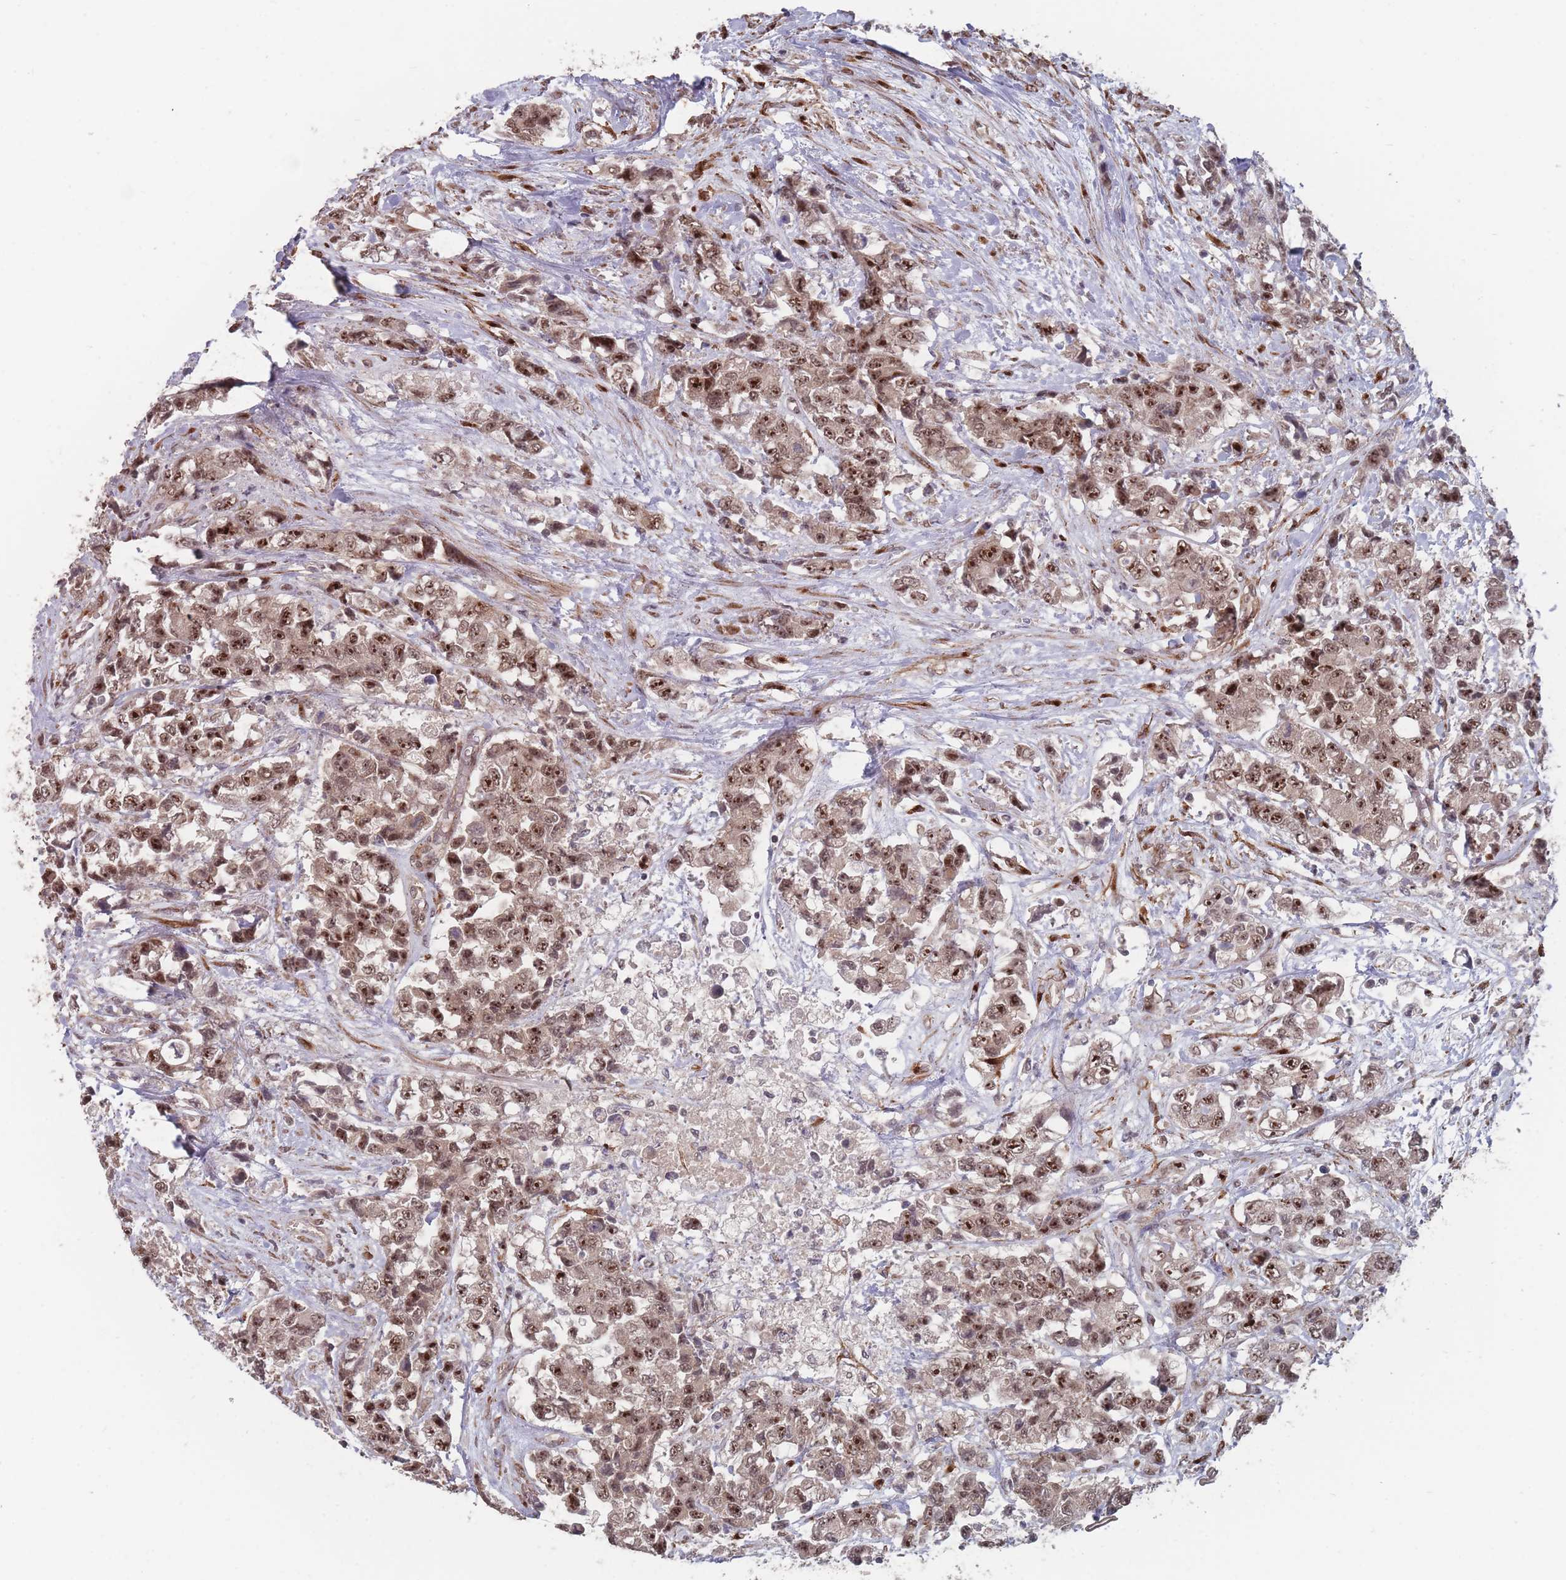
{"staining": {"intensity": "strong", "quantity": ">75%", "location": "nuclear"}, "tissue": "urothelial cancer", "cell_type": "Tumor cells", "image_type": "cancer", "snomed": [{"axis": "morphology", "description": "Urothelial carcinoma, High grade"}, {"axis": "topography", "description": "Urinary bladder"}], "caption": "Immunohistochemistry photomicrograph of neoplastic tissue: human urothelial carcinoma (high-grade) stained using IHC exhibits high levels of strong protein expression localized specifically in the nuclear of tumor cells, appearing as a nuclear brown color.", "gene": "CNTRL", "patient": {"sex": "female", "age": 78}}